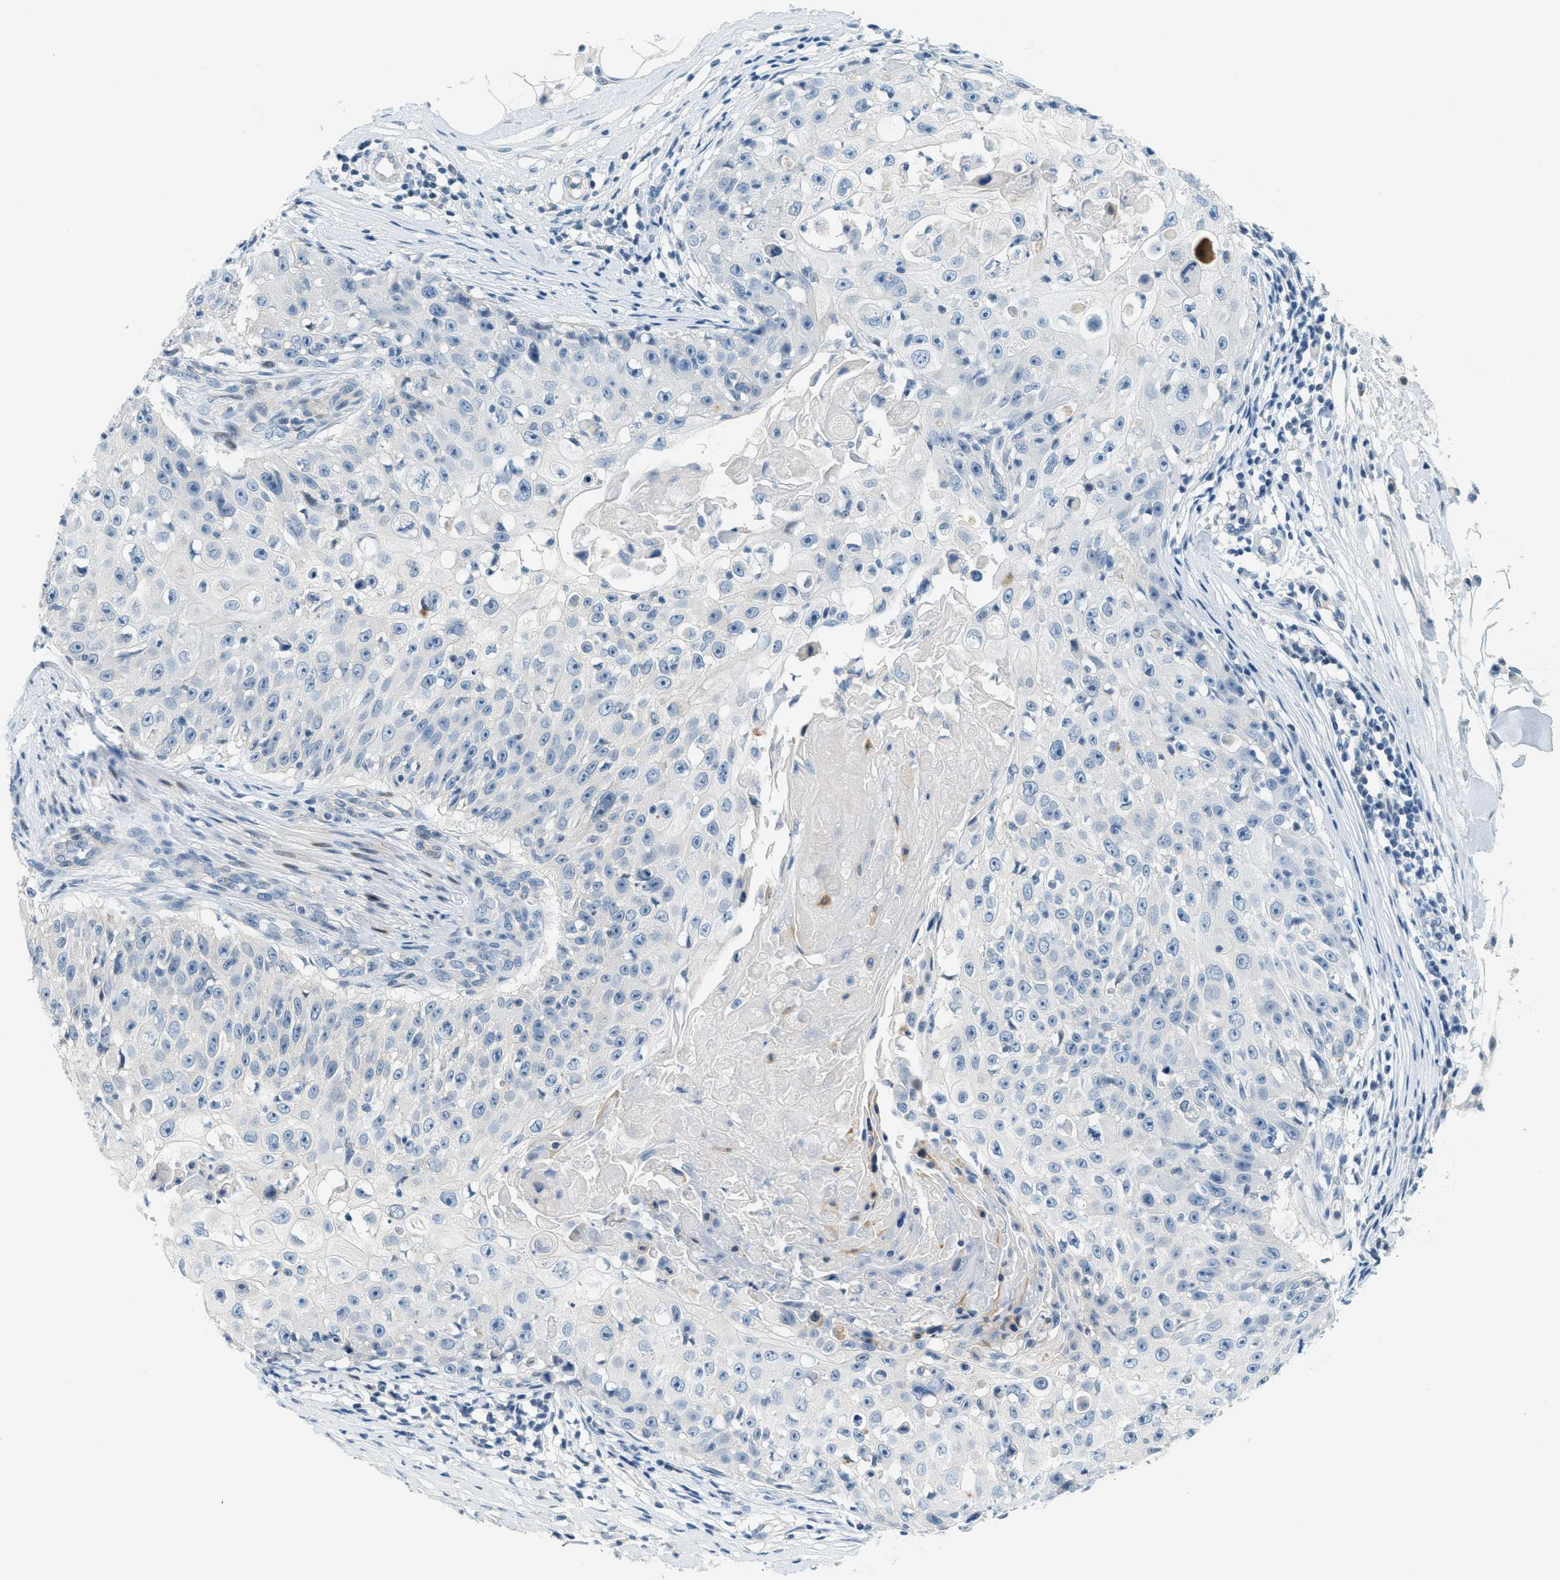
{"staining": {"intensity": "negative", "quantity": "none", "location": "none"}, "tissue": "skin cancer", "cell_type": "Tumor cells", "image_type": "cancer", "snomed": [{"axis": "morphology", "description": "Squamous cell carcinoma, NOS"}, {"axis": "topography", "description": "Skin"}], "caption": "Immunohistochemical staining of skin squamous cell carcinoma shows no significant positivity in tumor cells.", "gene": "CYP4X1", "patient": {"sex": "male", "age": 86}}